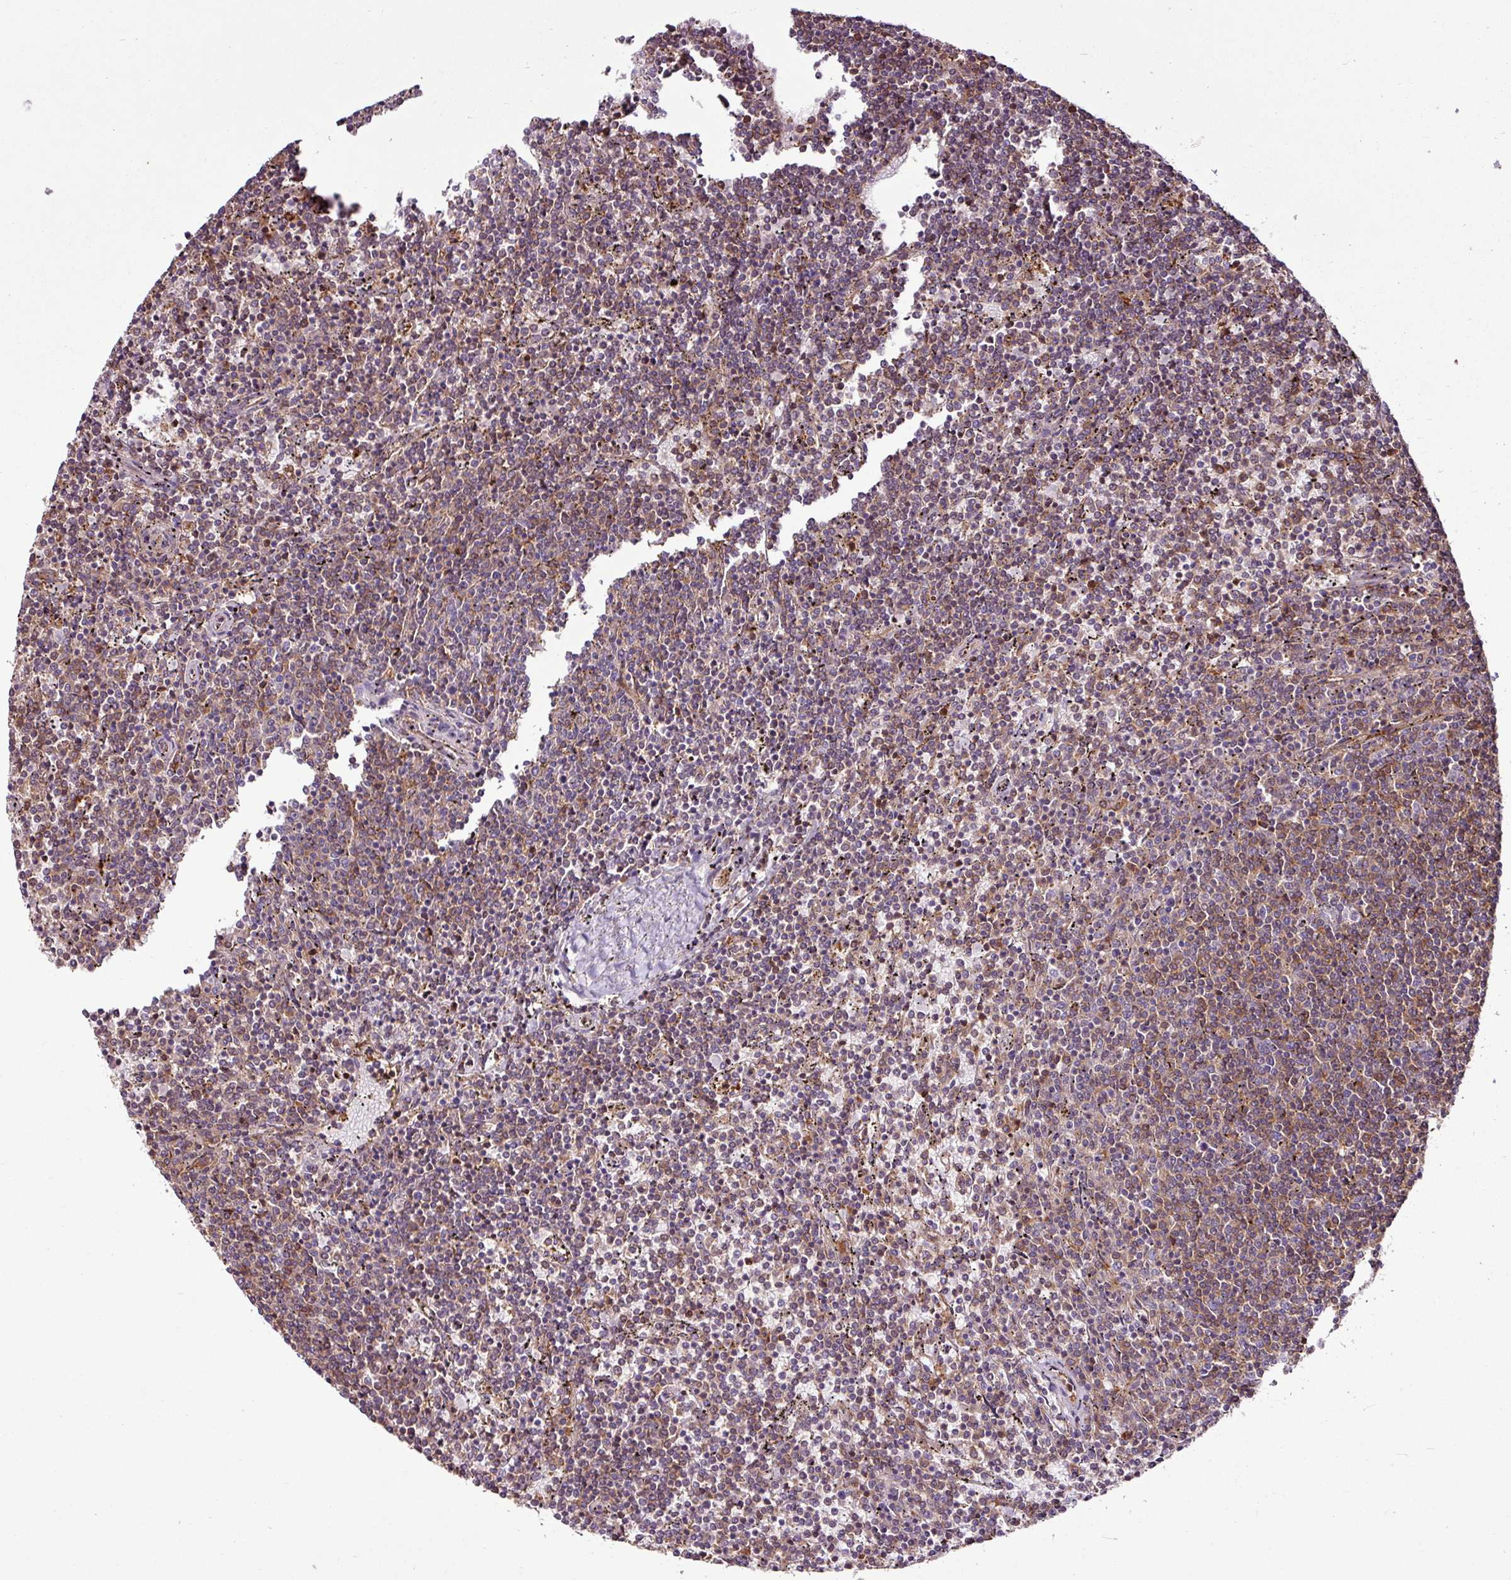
{"staining": {"intensity": "weak", "quantity": "25%-75%", "location": "cytoplasmic/membranous"}, "tissue": "lymphoma", "cell_type": "Tumor cells", "image_type": "cancer", "snomed": [{"axis": "morphology", "description": "Malignant lymphoma, non-Hodgkin's type, Low grade"}, {"axis": "topography", "description": "Spleen"}], "caption": "Human low-grade malignant lymphoma, non-Hodgkin's type stained with a protein marker demonstrates weak staining in tumor cells.", "gene": "ZNF106", "patient": {"sex": "female", "age": 50}}